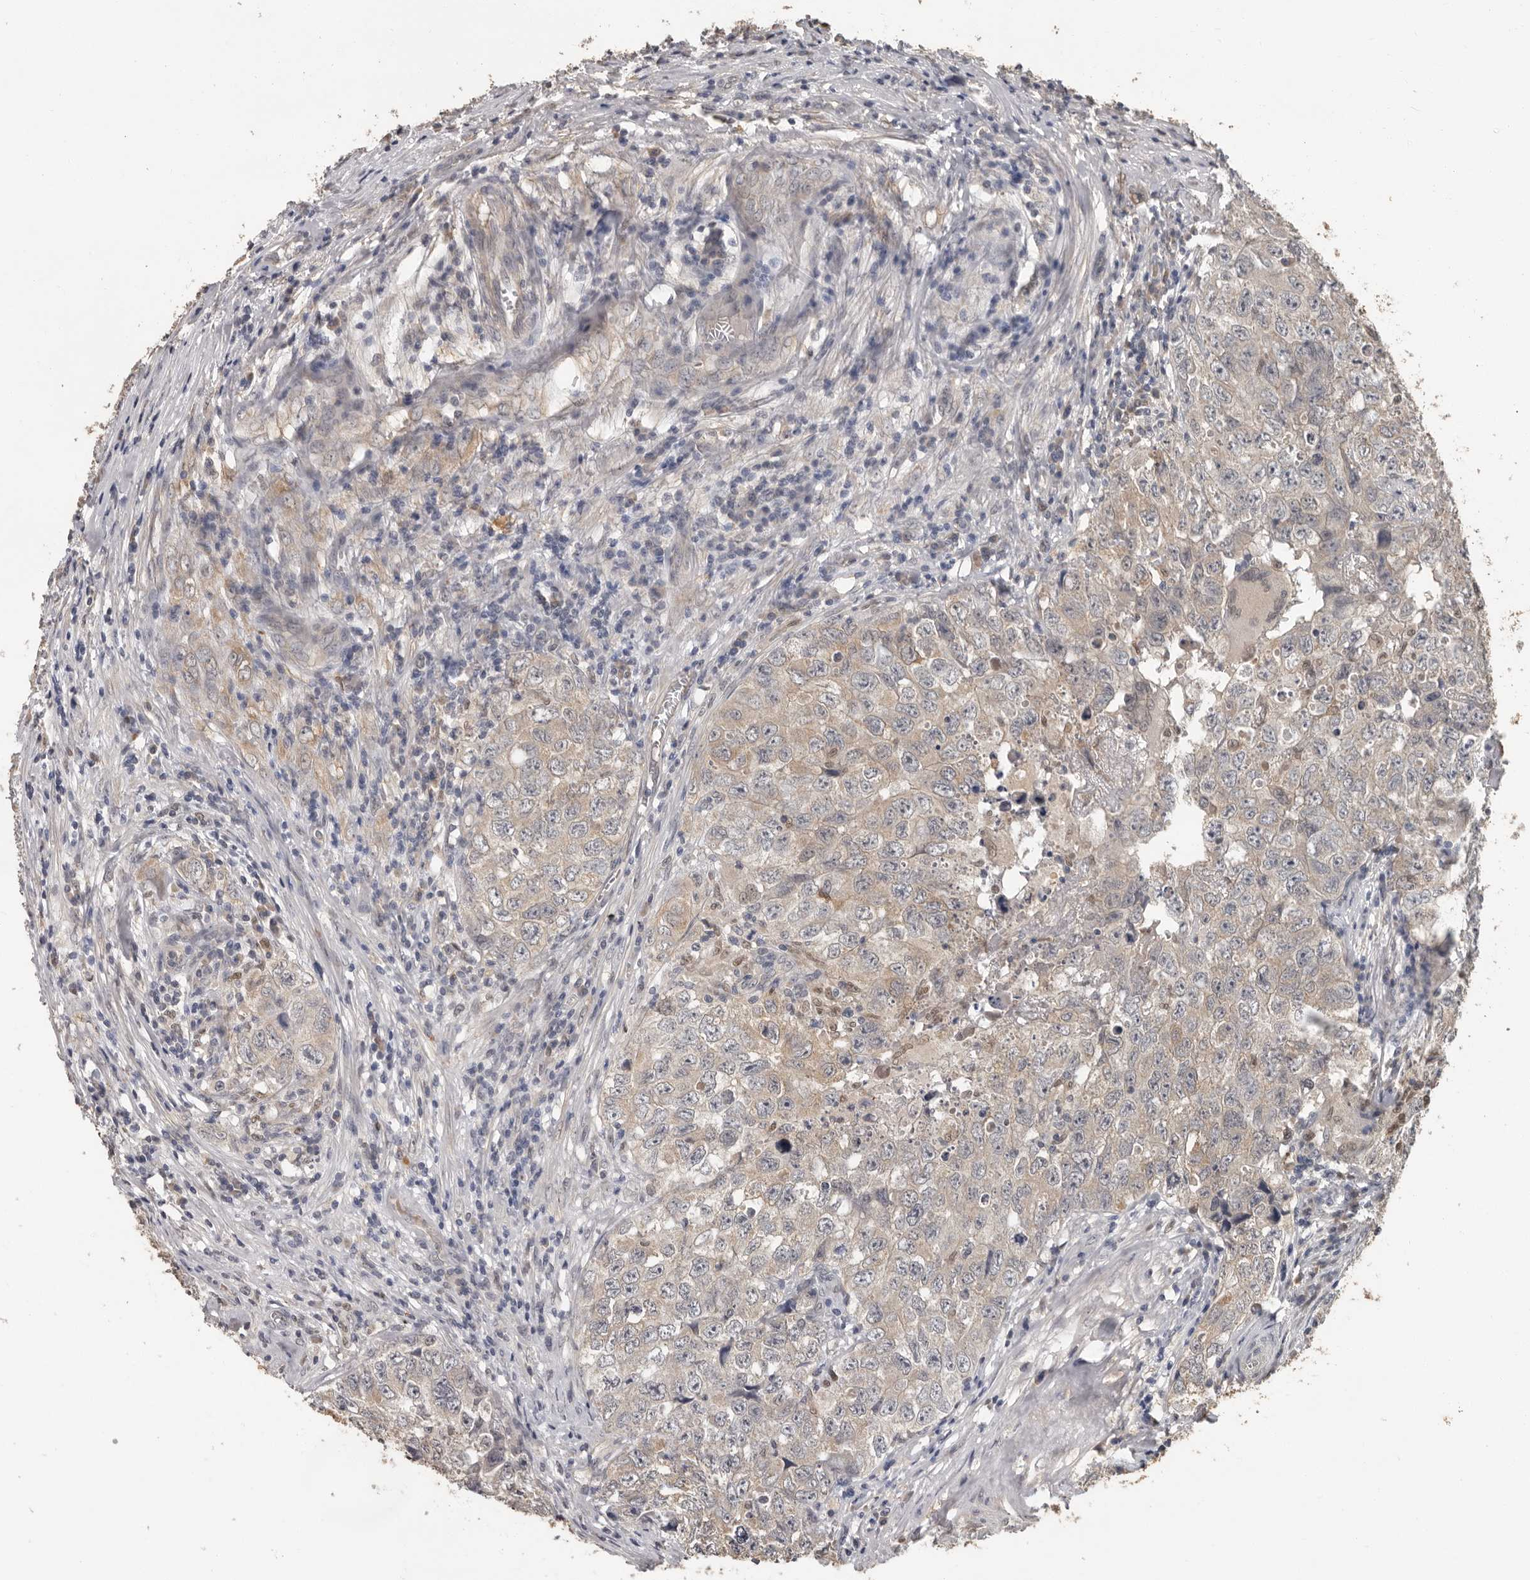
{"staining": {"intensity": "weak", "quantity": "<25%", "location": "cytoplasmic/membranous"}, "tissue": "testis cancer", "cell_type": "Tumor cells", "image_type": "cancer", "snomed": [{"axis": "morphology", "description": "Seminoma, NOS"}, {"axis": "morphology", "description": "Carcinoma, Embryonal, NOS"}, {"axis": "topography", "description": "Testis"}], "caption": "This micrograph is of testis embryonal carcinoma stained with immunohistochemistry (IHC) to label a protein in brown with the nuclei are counter-stained blue. There is no staining in tumor cells.", "gene": "MTF1", "patient": {"sex": "male", "age": 43}}